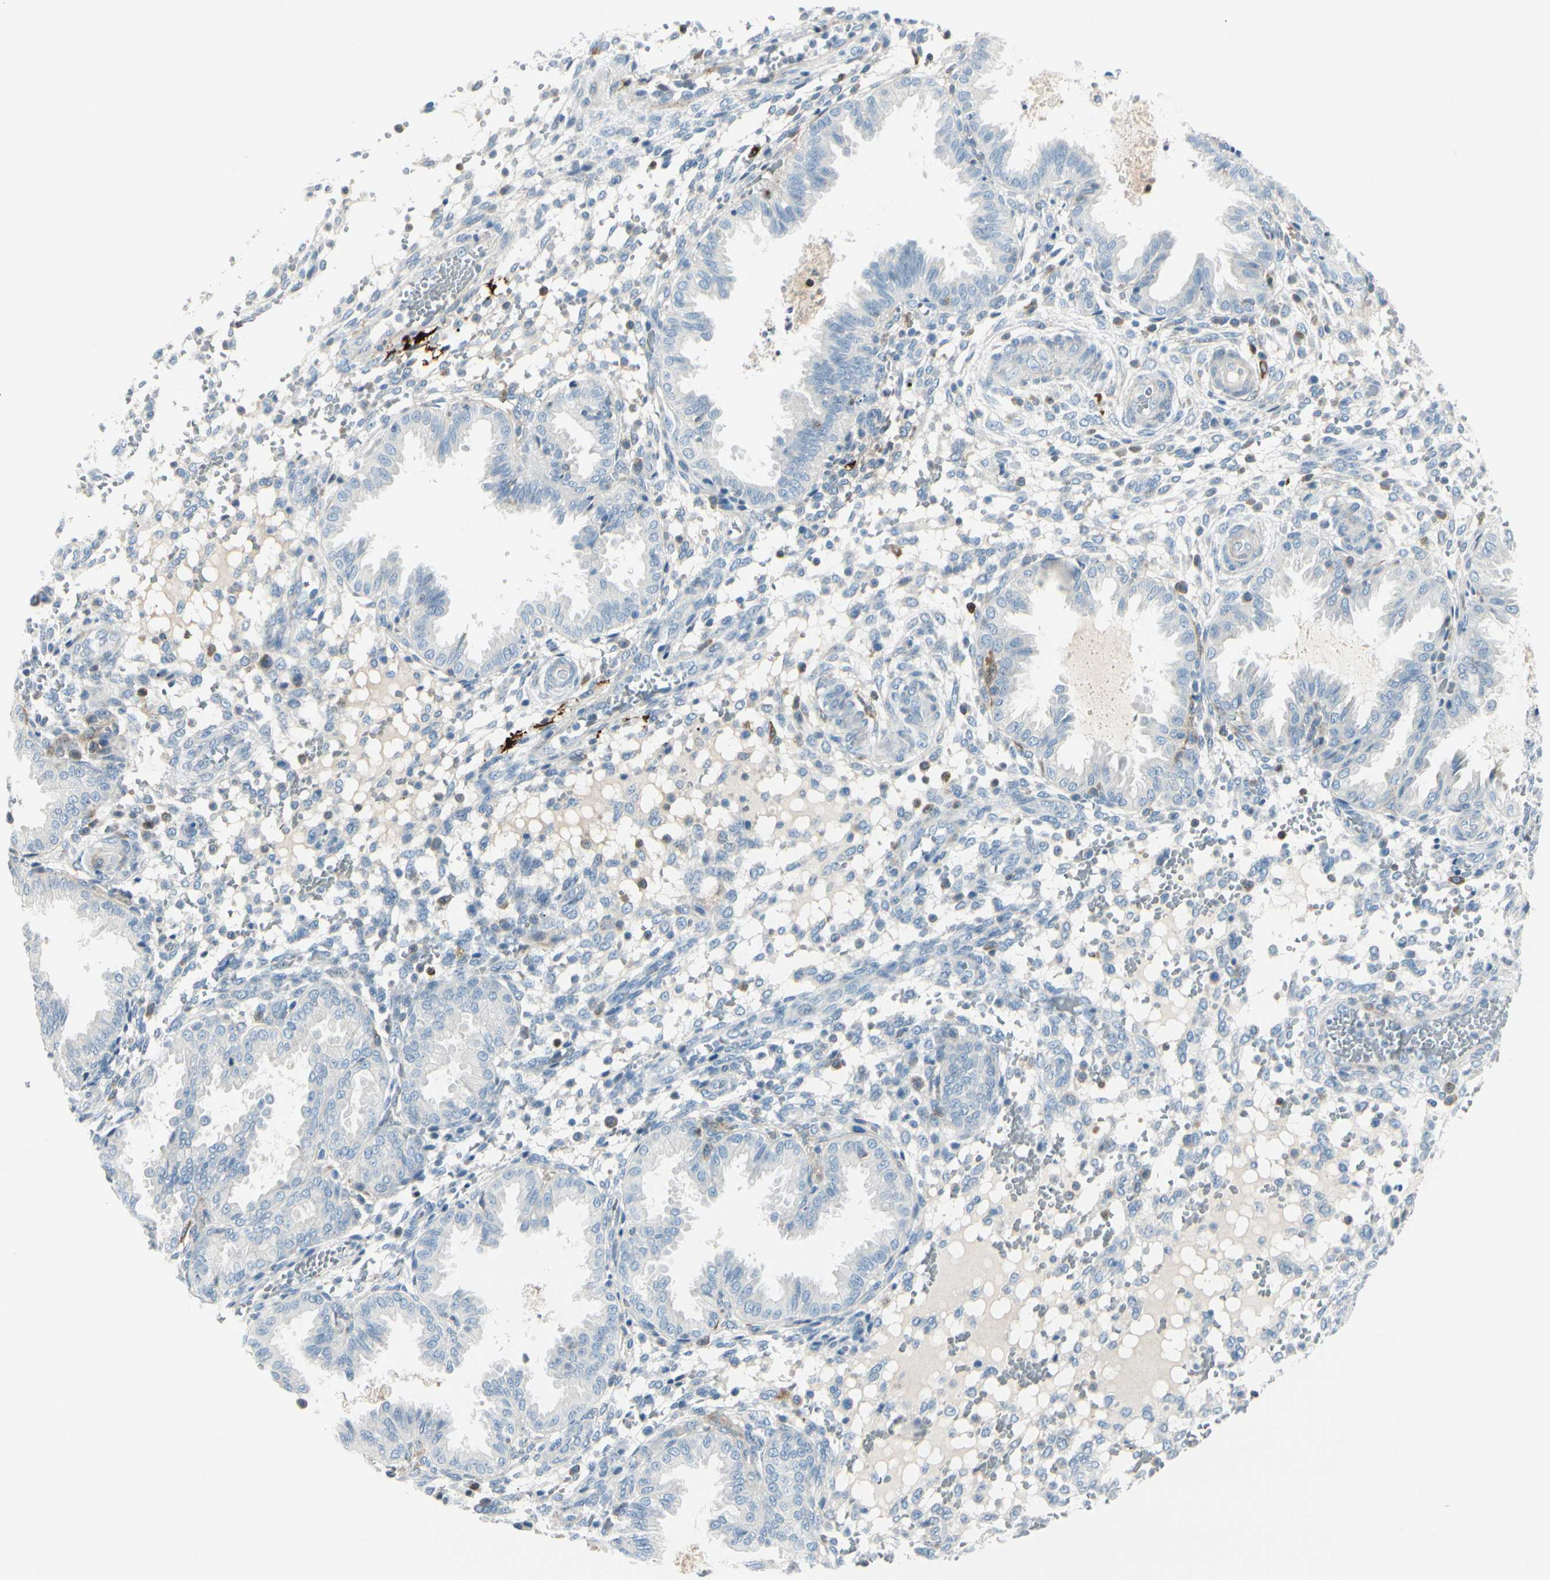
{"staining": {"intensity": "negative", "quantity": "none", "location": "none"}, "tissue": "endometrium", "cell_type": "Cells in endometrial stroma", "image_type": "normal", "snomed": [{"axis": "morphology", "description": "Normal tissue, NOS"}, {"axis": "topography", "description": "Endometrium"}], "caption": "A high-resolution image shows immunohistochemistry (IHC) staining of unremarkable endometrium, which reveals no significant expression in cells in endometrial stroma. Nuclei are stained in blue.", "gene": "TRAF1", "patient": {"sex": "female", "age": 33}}